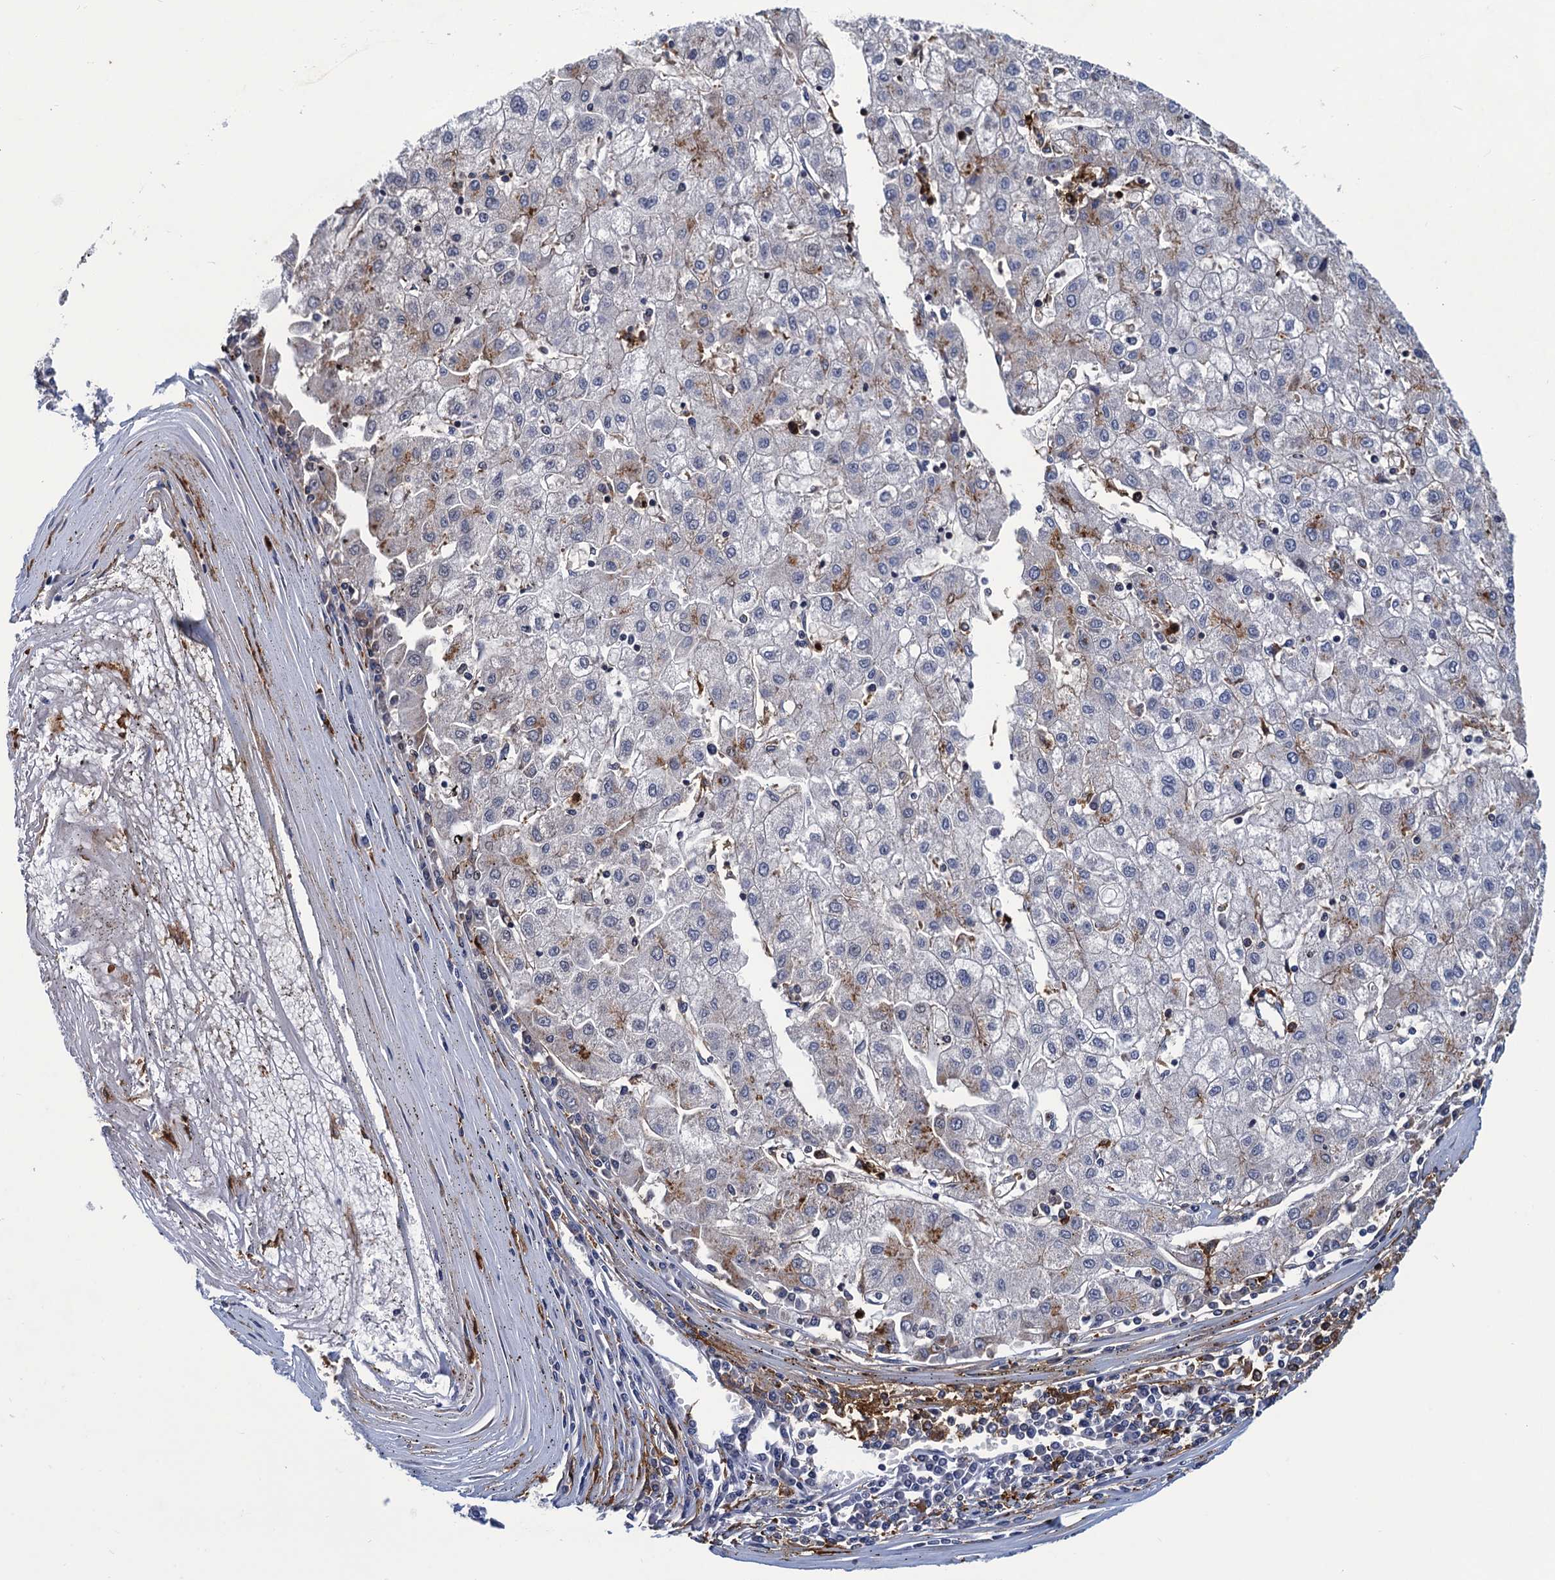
{"staining": {"intensity": "negative", "quantity": "none", "location": "none"}, "tissue": "liver cancer", "cell_type": "Tumor cells", "image_type": "cancer", "snomed": [{"axis": "morphology", "description": "Carcinoma, Hepatocellular, NOS"}, {"axis": "topography", "description": "Liver"}], "caption": "A high-resolution histopathology image shows immunohistochemistry (IHC) staining of liver cancer, which demonstrates no significant staining in tumor cells.", "gene": "DNHD1", "patient": {"sex": "male", "age": 72}}